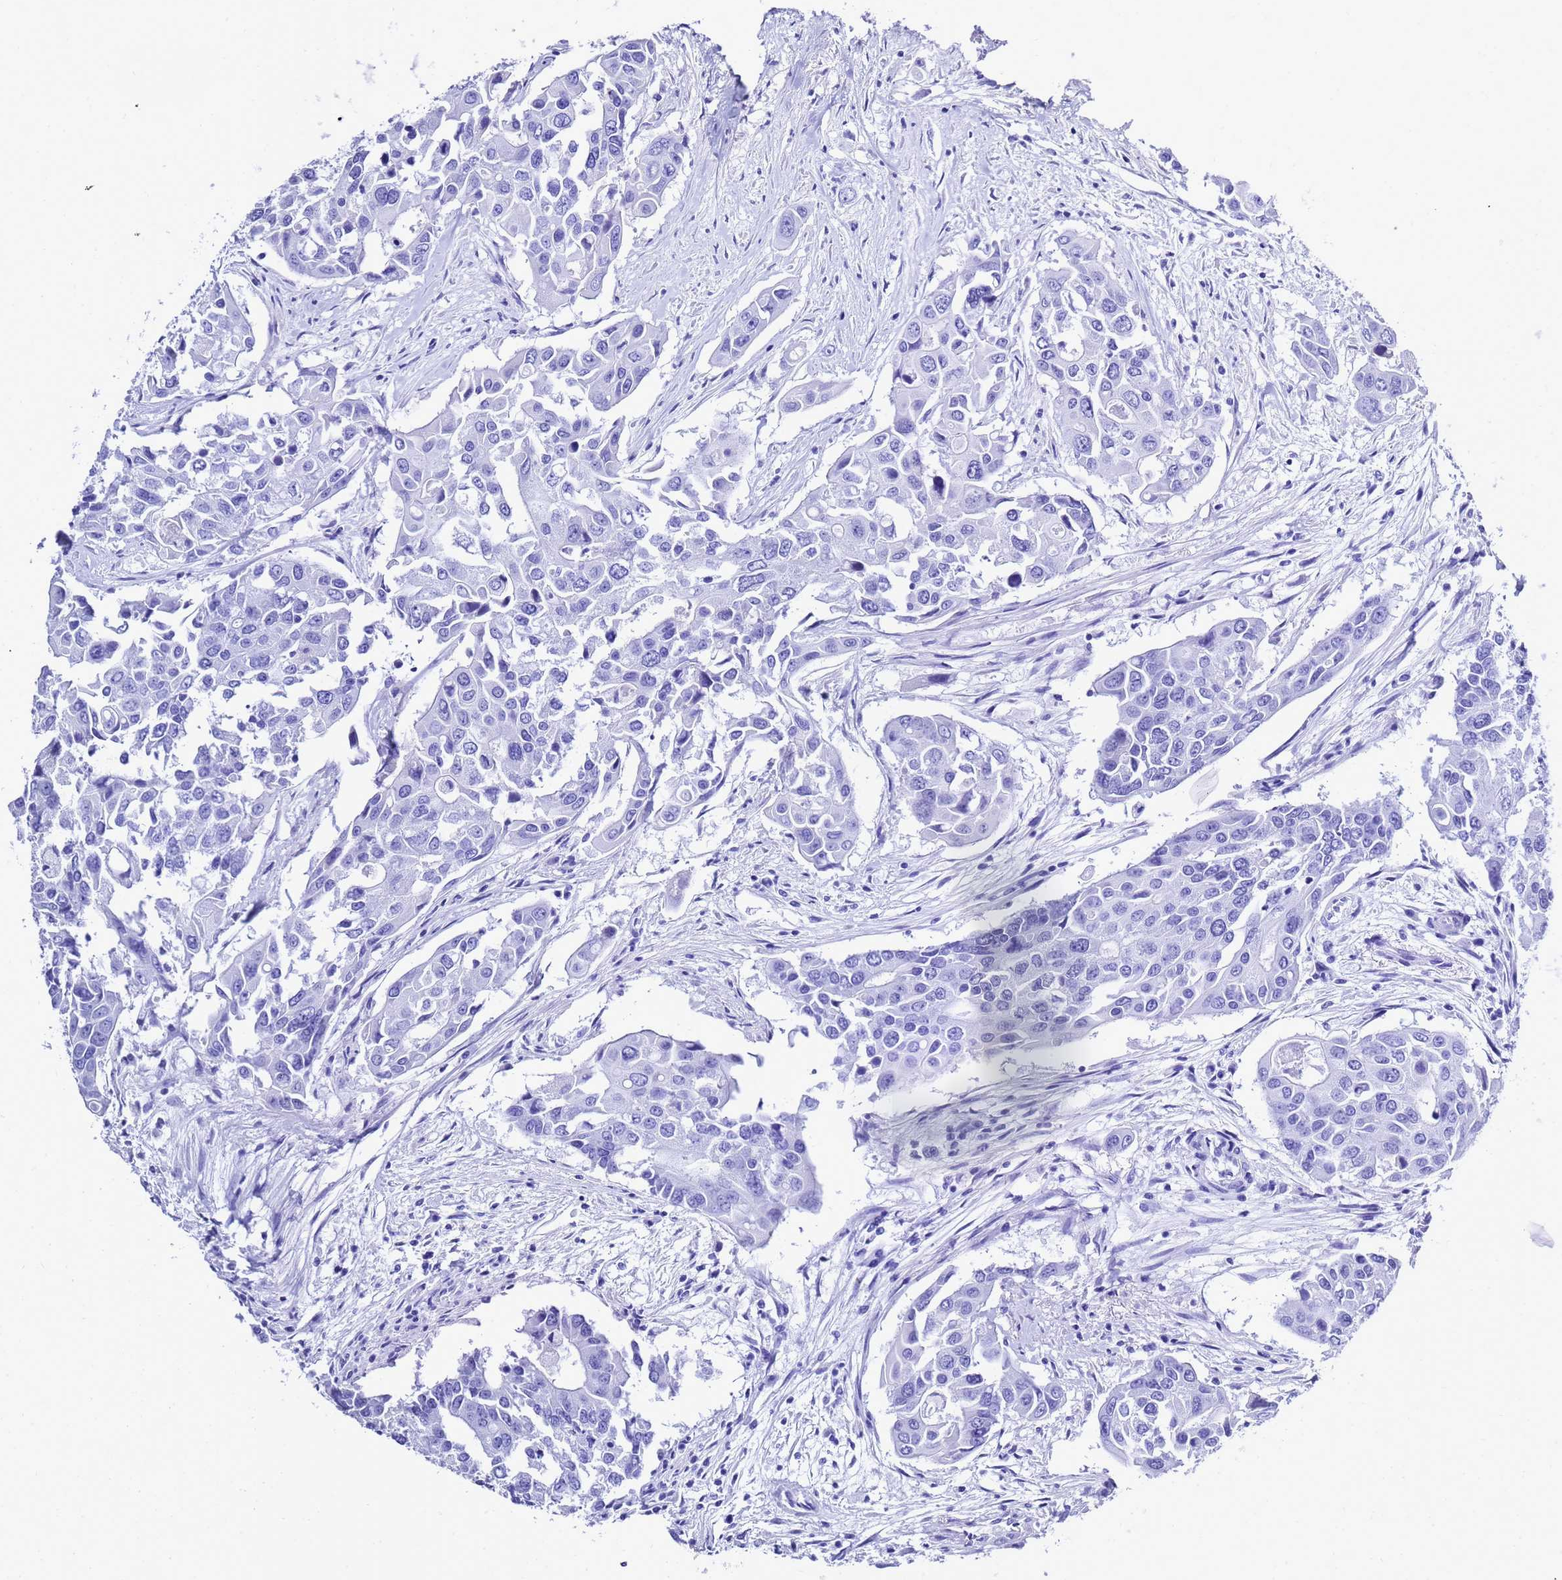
{"staining": {"intensity": "negative", "quantity": "none", "location": "none"}, "tissue": "colorectal cancer", "cell_type": "Tumor cells", "image_type": "cancer", "snomed": [{"axis": "morphology", "description": "Adenocarcinoma, NOS"}, {"axis": "topography", "description": "Colon"}], "caption": "Human adenocarcinoma (colorectal) stained for a protein using immunohistochemistry (IHC) exhibits no positivity in tumor cells.", "gene": "LIPF", "patient": {"sex": "male", "age": 77}}